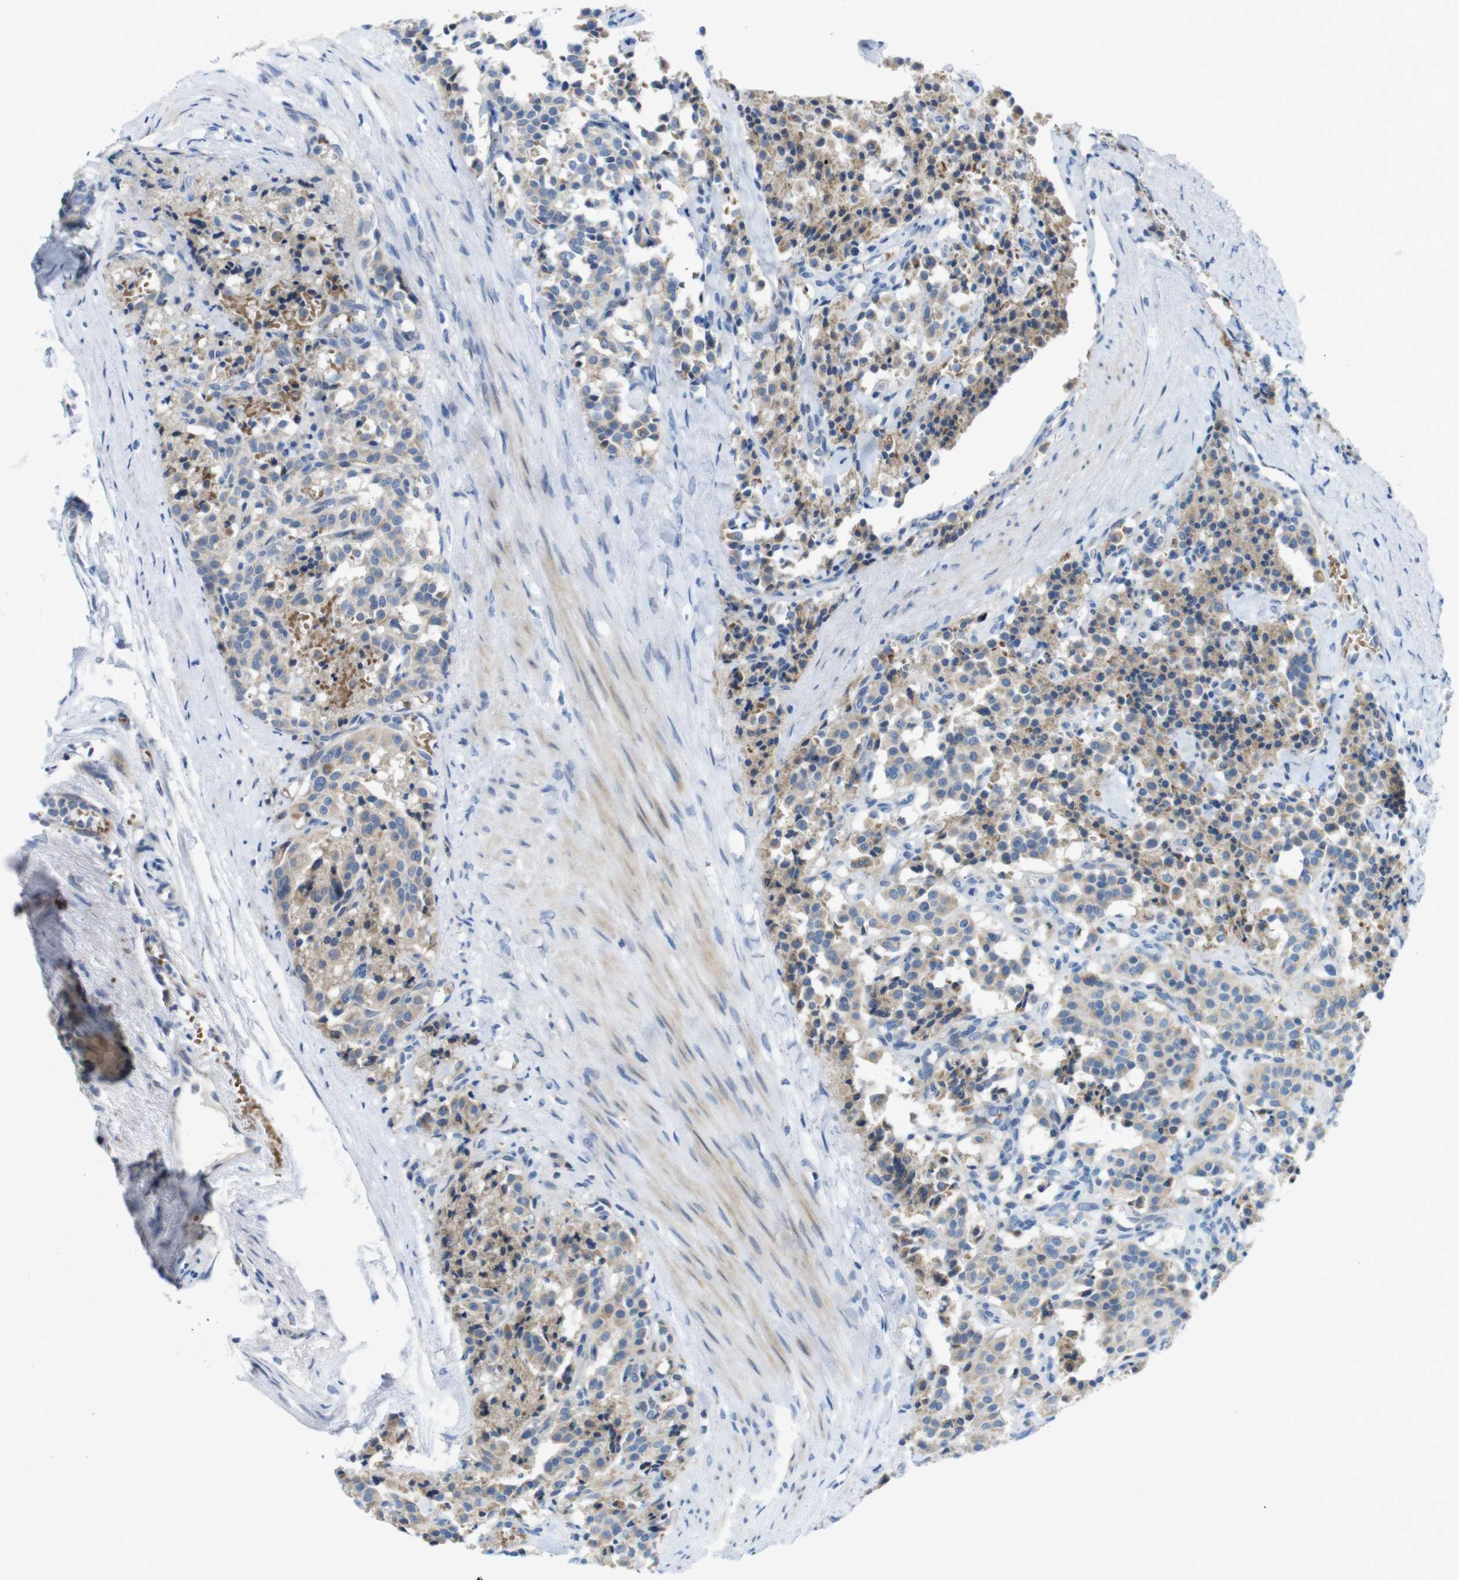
{"staining": {"intensity": "weak", "quantity": ">75%", "location": "cytoplasmic/membranous"}, "tissue": "carcinoid", "cell_type": "Tumor cells", "image_type": "cancer", "snomed": [{"axis": "morphology", "description": "Carcinoid, malignant, NOS"}, {"axis": "topography", "description": "Lung"}], "caption": "Carcinoid (malignant) stained for a protein displays weak cytoplasmic/membranous positivity in tumor cells.", "gene": "MARCHF1", "patient": {"sex": "male", "age": 30}}